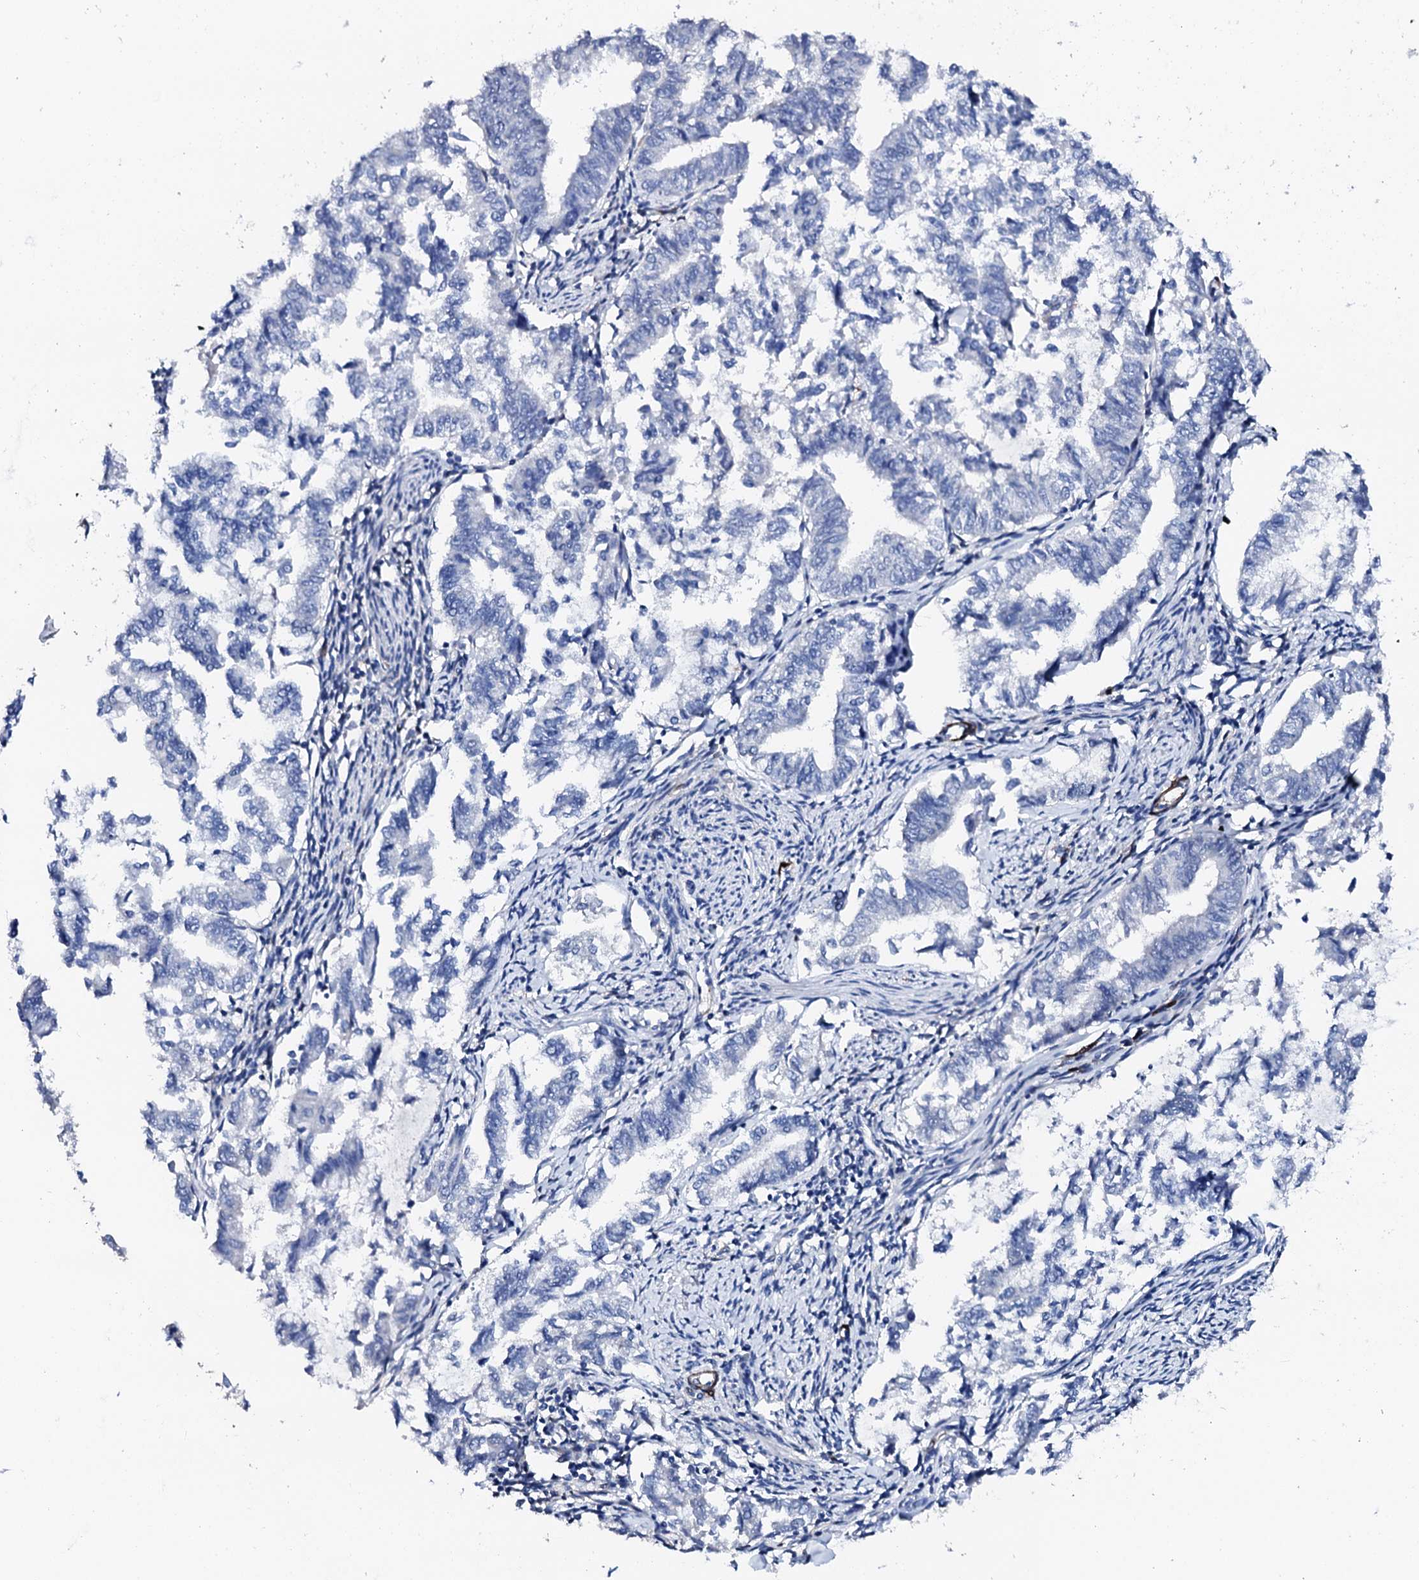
{"staining": {"intensity": "negative", "quantity": "none", "location": "none"}, "tissue": "endometrial cancer", "cell_type": "Tumor cells", "image_type": "cancer", "snomed": [{"axis": "morphology", "description": "Adenocarcinoma, NOS"}, {"axis": "topography", "description": "Endometrium"}], "caption": "Immunohistochemistry histopathology image of endometrial cancer stained for a protein (brown), which shows no staining in tumor cells.", "gene": "NRIP2", "patient": {"sex": "female", "age": 79}}